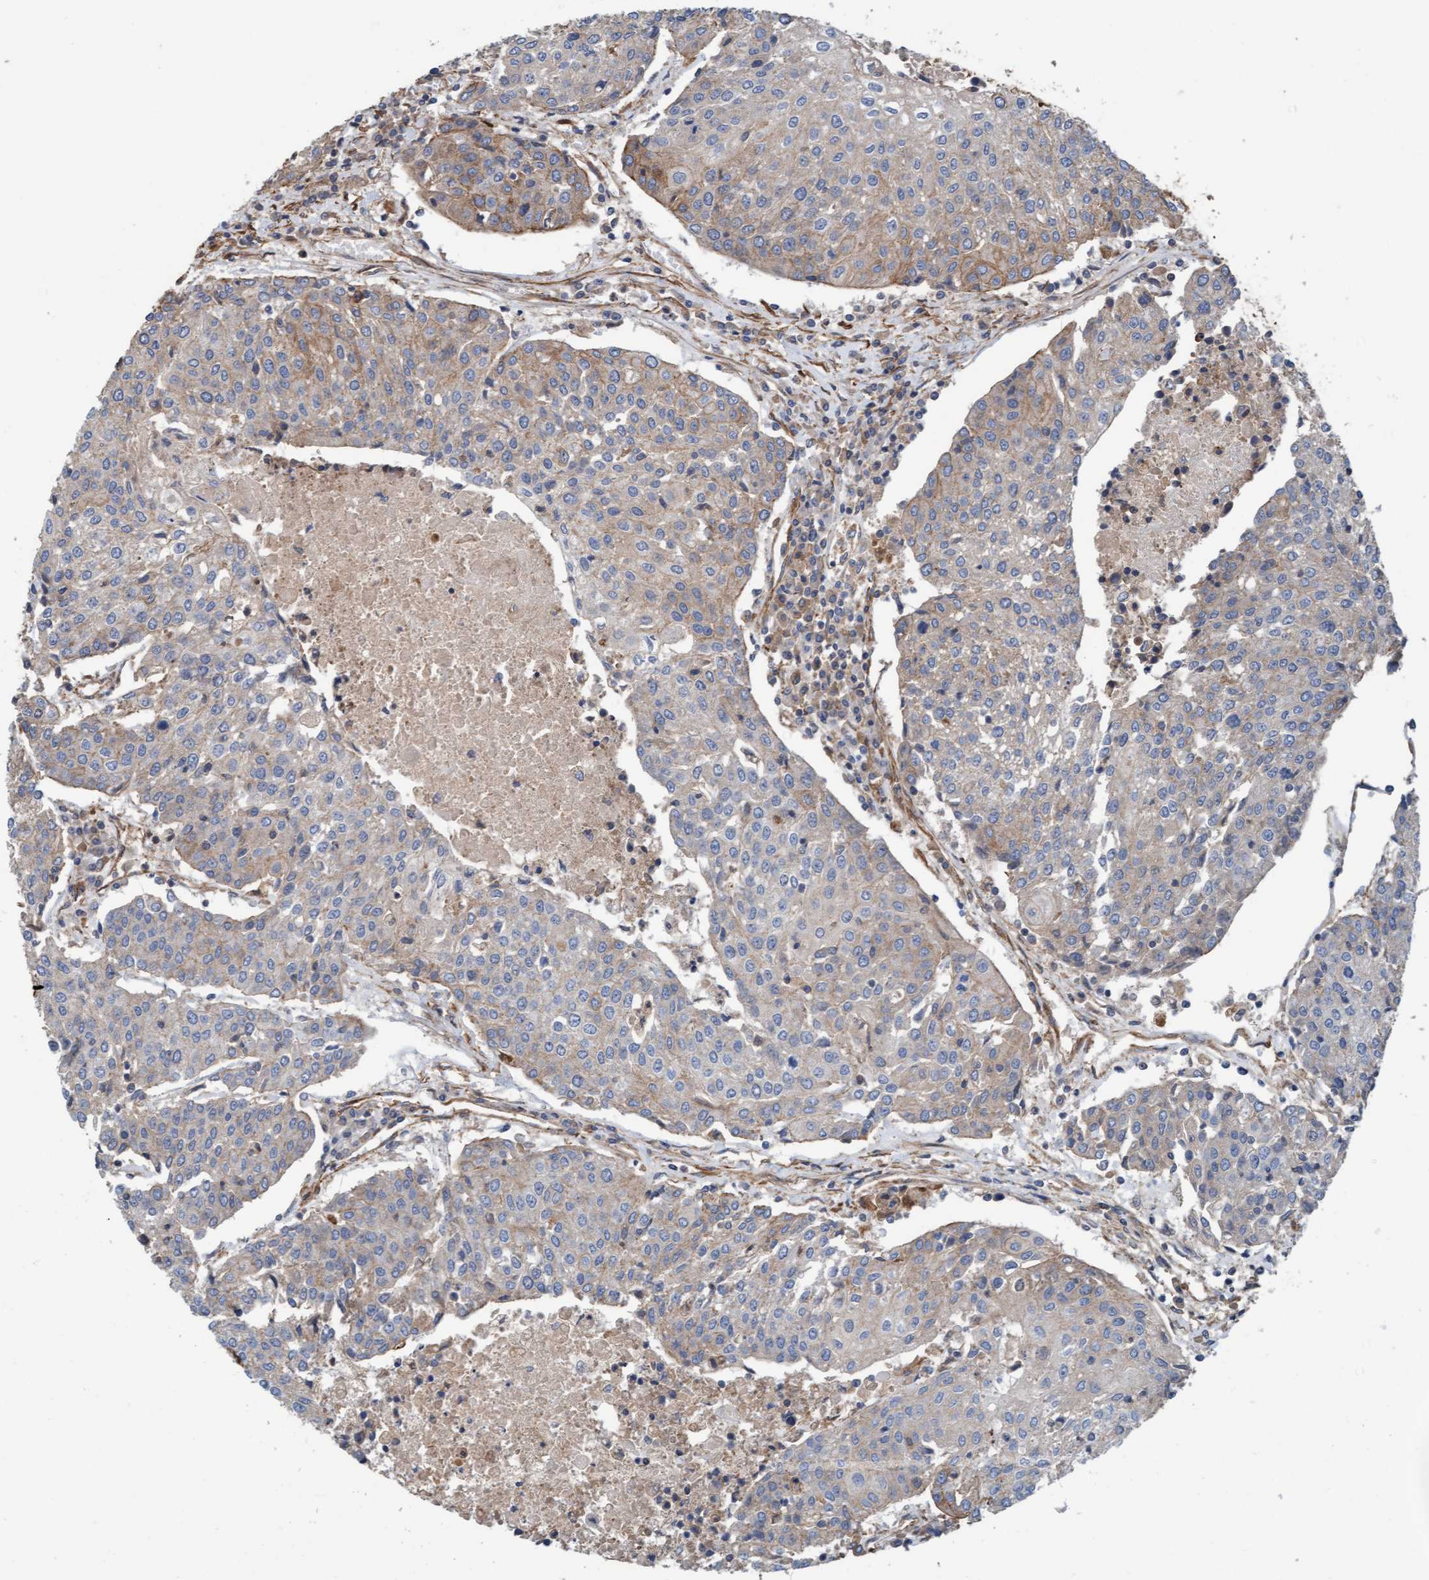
{"staining": {"intensity": "weak", "quantity": "<25%", "location": "cytoplasmic/membranous"}, "tissue": "urothelial cancer", "cell_type": "Tumor cells", "image_type": "cancer", "snomed": [{"axis": "morphology", "description": "Urothelial carcinoma, High grade"}, {"axis": "topography", "description": "Urinary bladder"}], "caption": "Immunohistochemistry (IHC) histopathology image of neoplastic tissue: human urothelial cancer stained with DAB displays no significant protein positivity in tumor cells.", "gene": "STXBP4", "patient": {"sex": "female", "age": 85}}